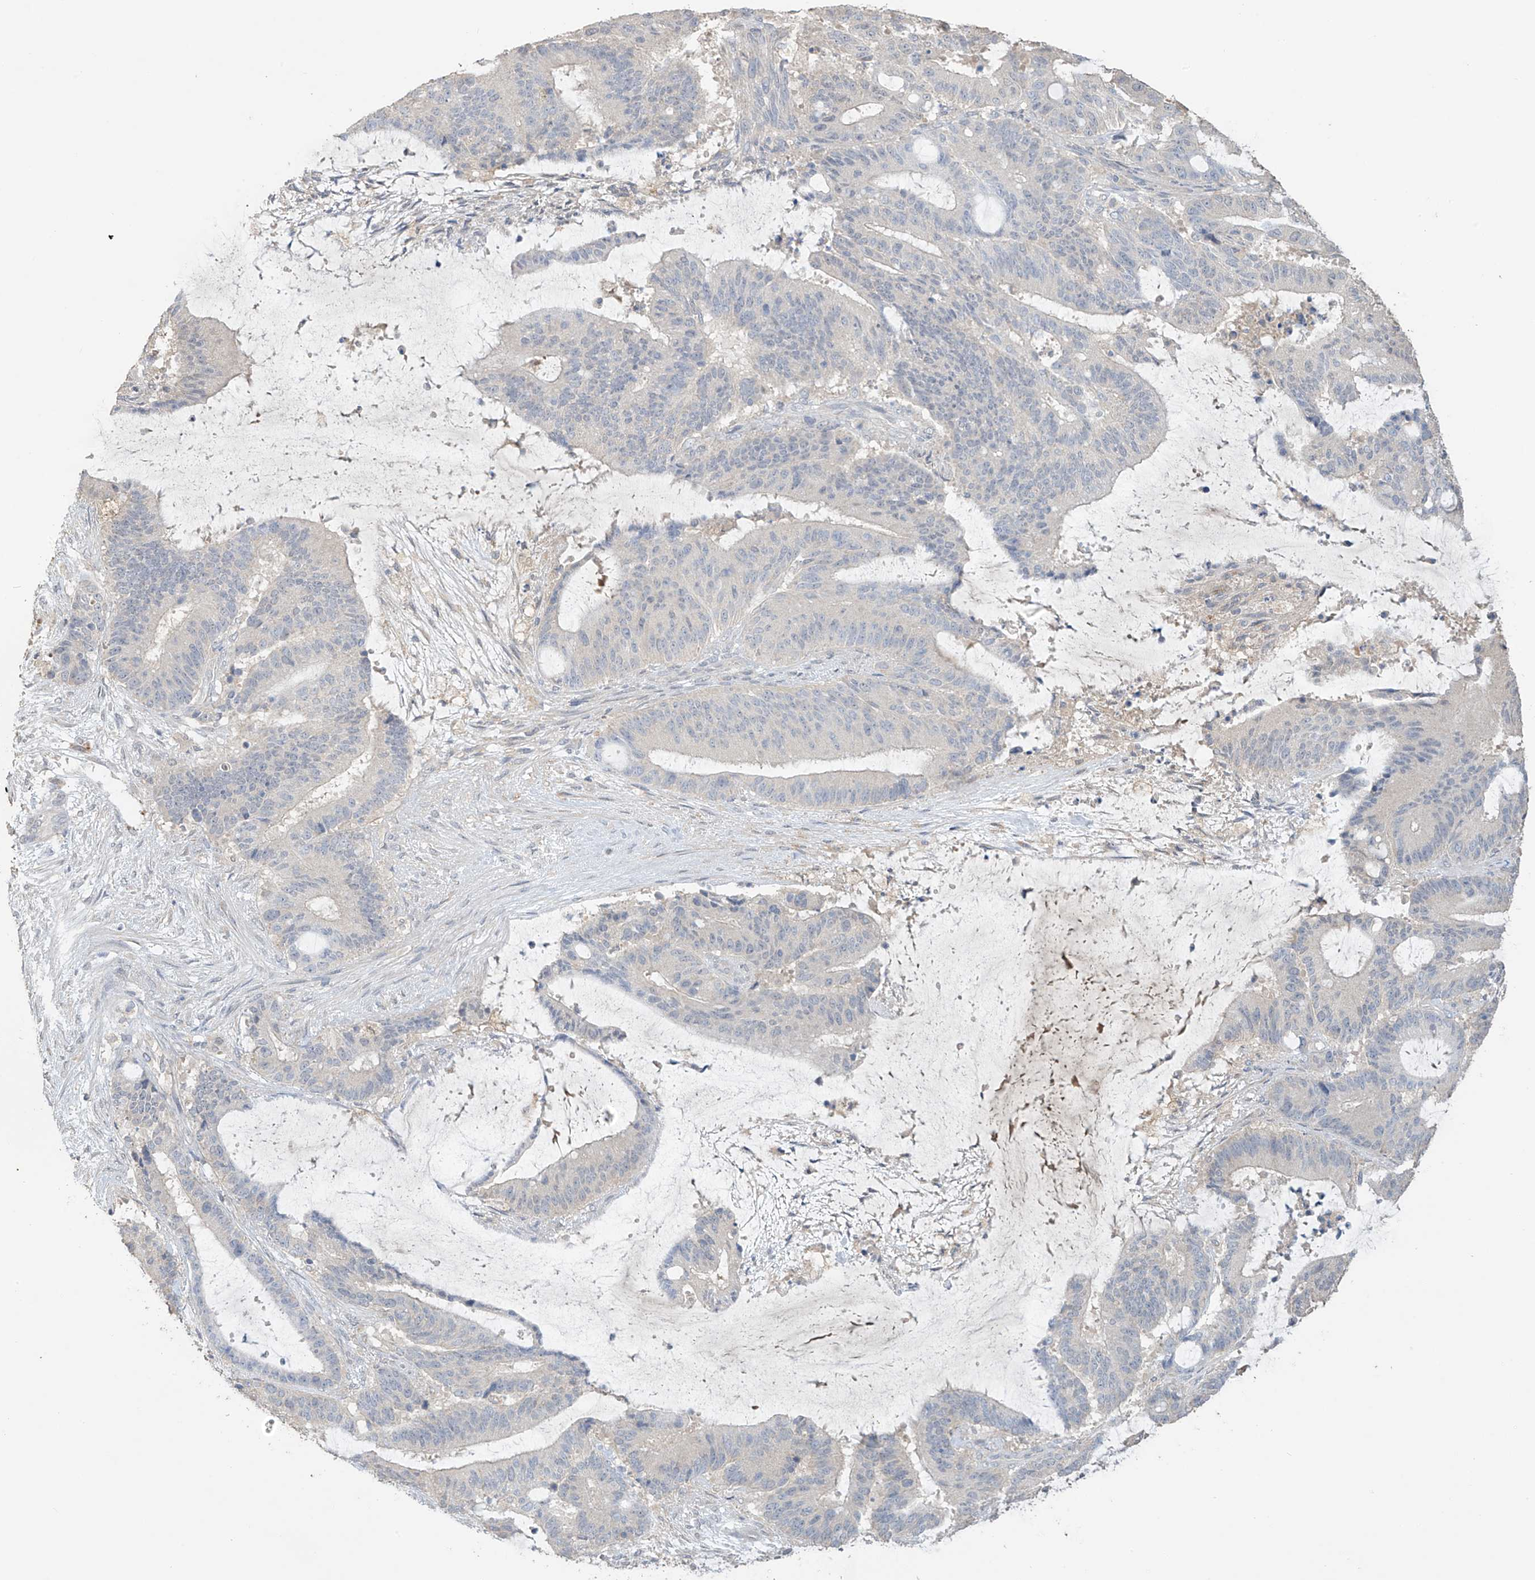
{"staining": {"intensity": "negative", "quantity": "none", "location": "none"}, "tissue": "liver cancer", "cell_type": "Tumor cells", "image_type": "cancer", "snomed": [{"axis": "morphology", "description": "Normal tissue, NOS"}, {"axis": "morphology", "description": "Cholangiocarcinoma"}, {"axis": "topography", "description": "Liver"}, {"axis": "topography", "description": "Peripheral nerve tissue"}], "caption": "The IHC photomicrograph has no significant expression in tumor cells of cholangiocarcinoma (liver) tissue.", "gene": "SLFN14", "patient": {"sex": "female", "age": 73}}